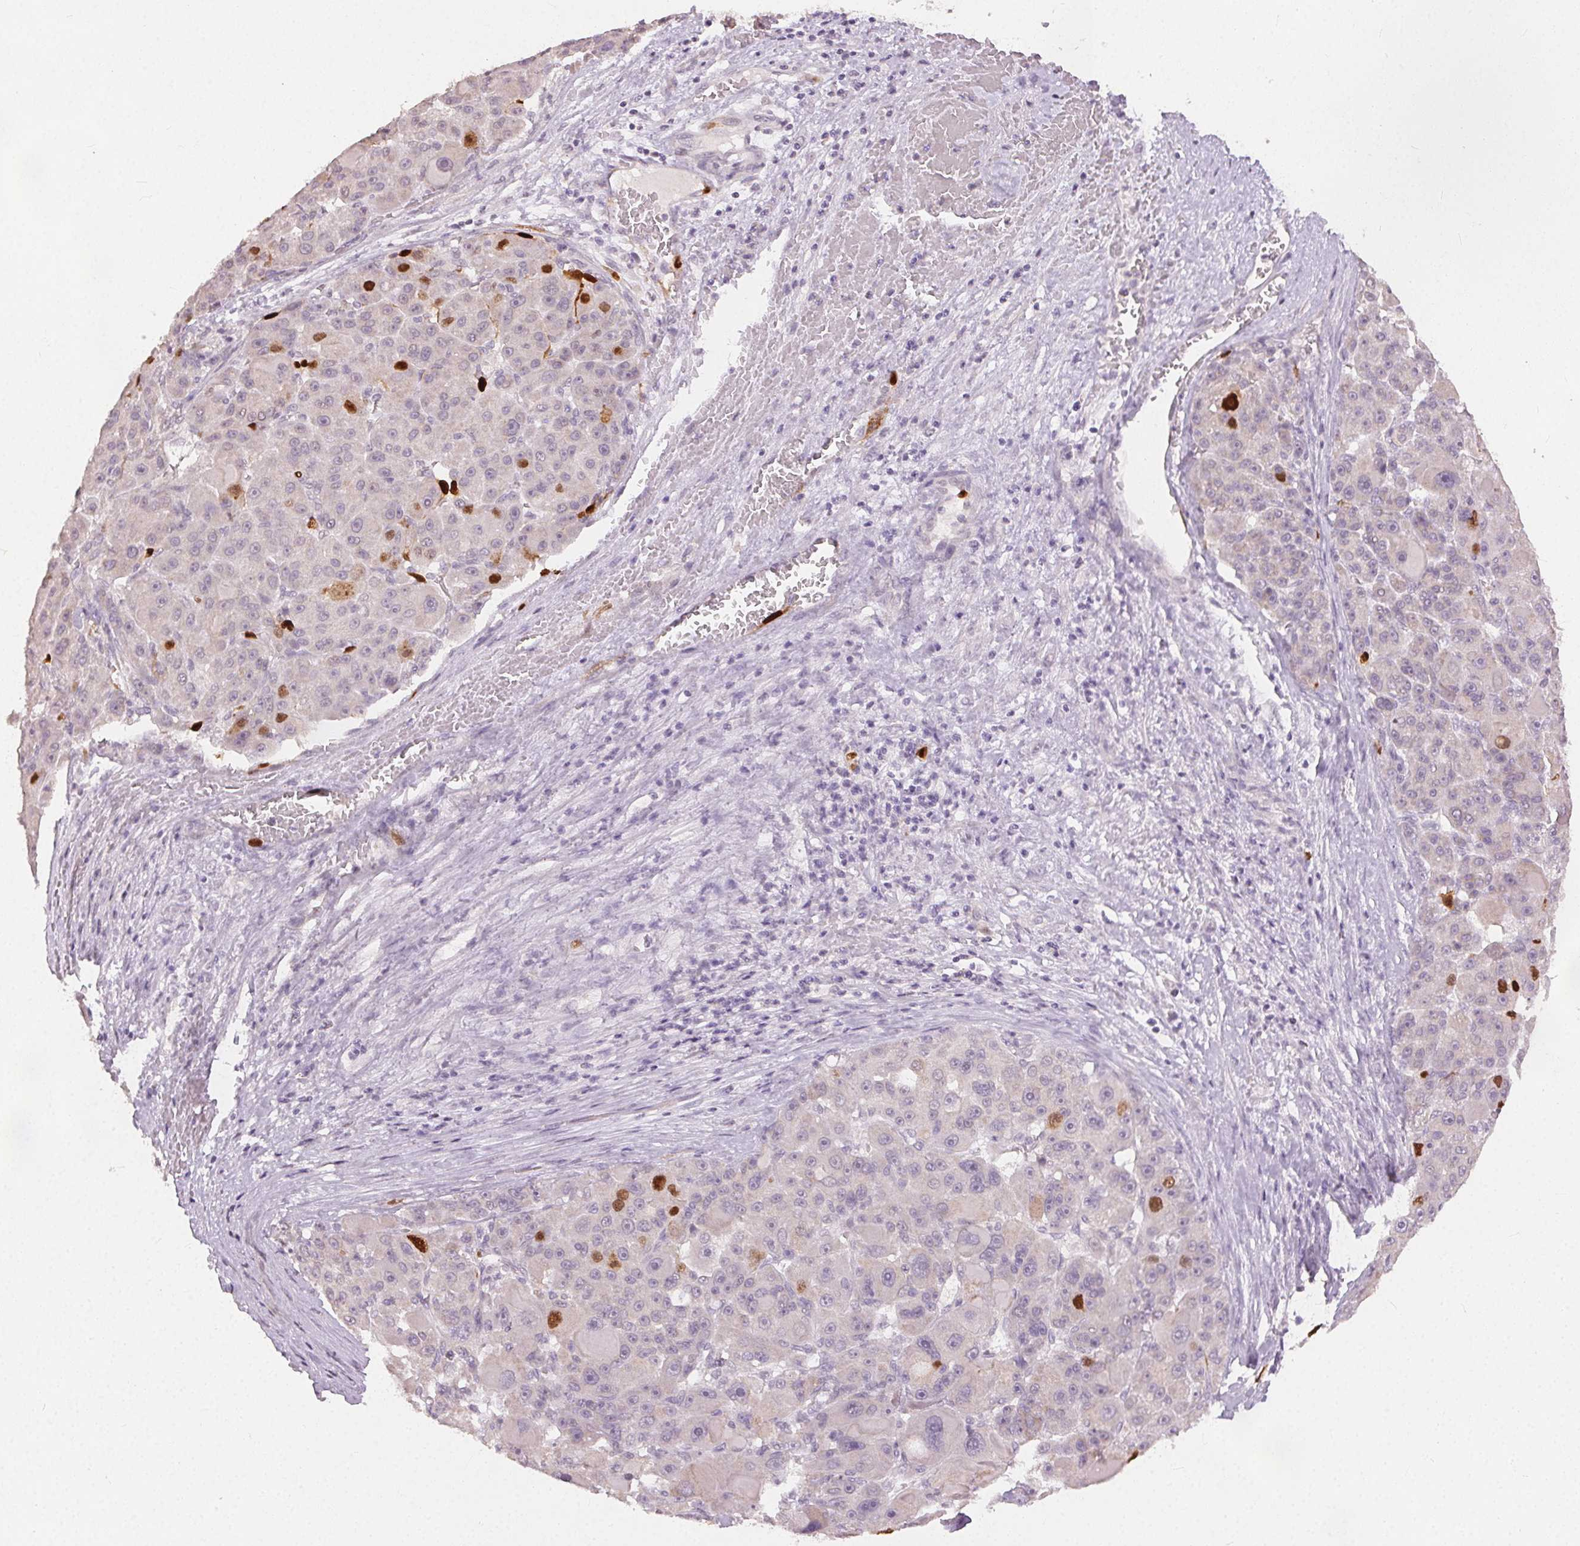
{"staining": {"intensity": "strong", "quantity": "<25%", "location": "nuclear"}, "tissue": "liver cancer", "cell_type": "Tumor cells", "image_type": "cancer", "snomed": [{"axis": "morphology", "description": "Carcinoma, Hepatocellular, NOS"}, {"axis": "topography", "description": "Liver"}], "caption": "High-magnification brightfield microscopy of liver cancer (hepatocellular carcinoma) stained with DAB (brown) and counterstained with hematoxylin (blue). tumor cells exhibit strong nuclear expression is identified in approximately<25% of cells.", "gene": "ANLN", "patient": {"sex": "male", "age": 76}}